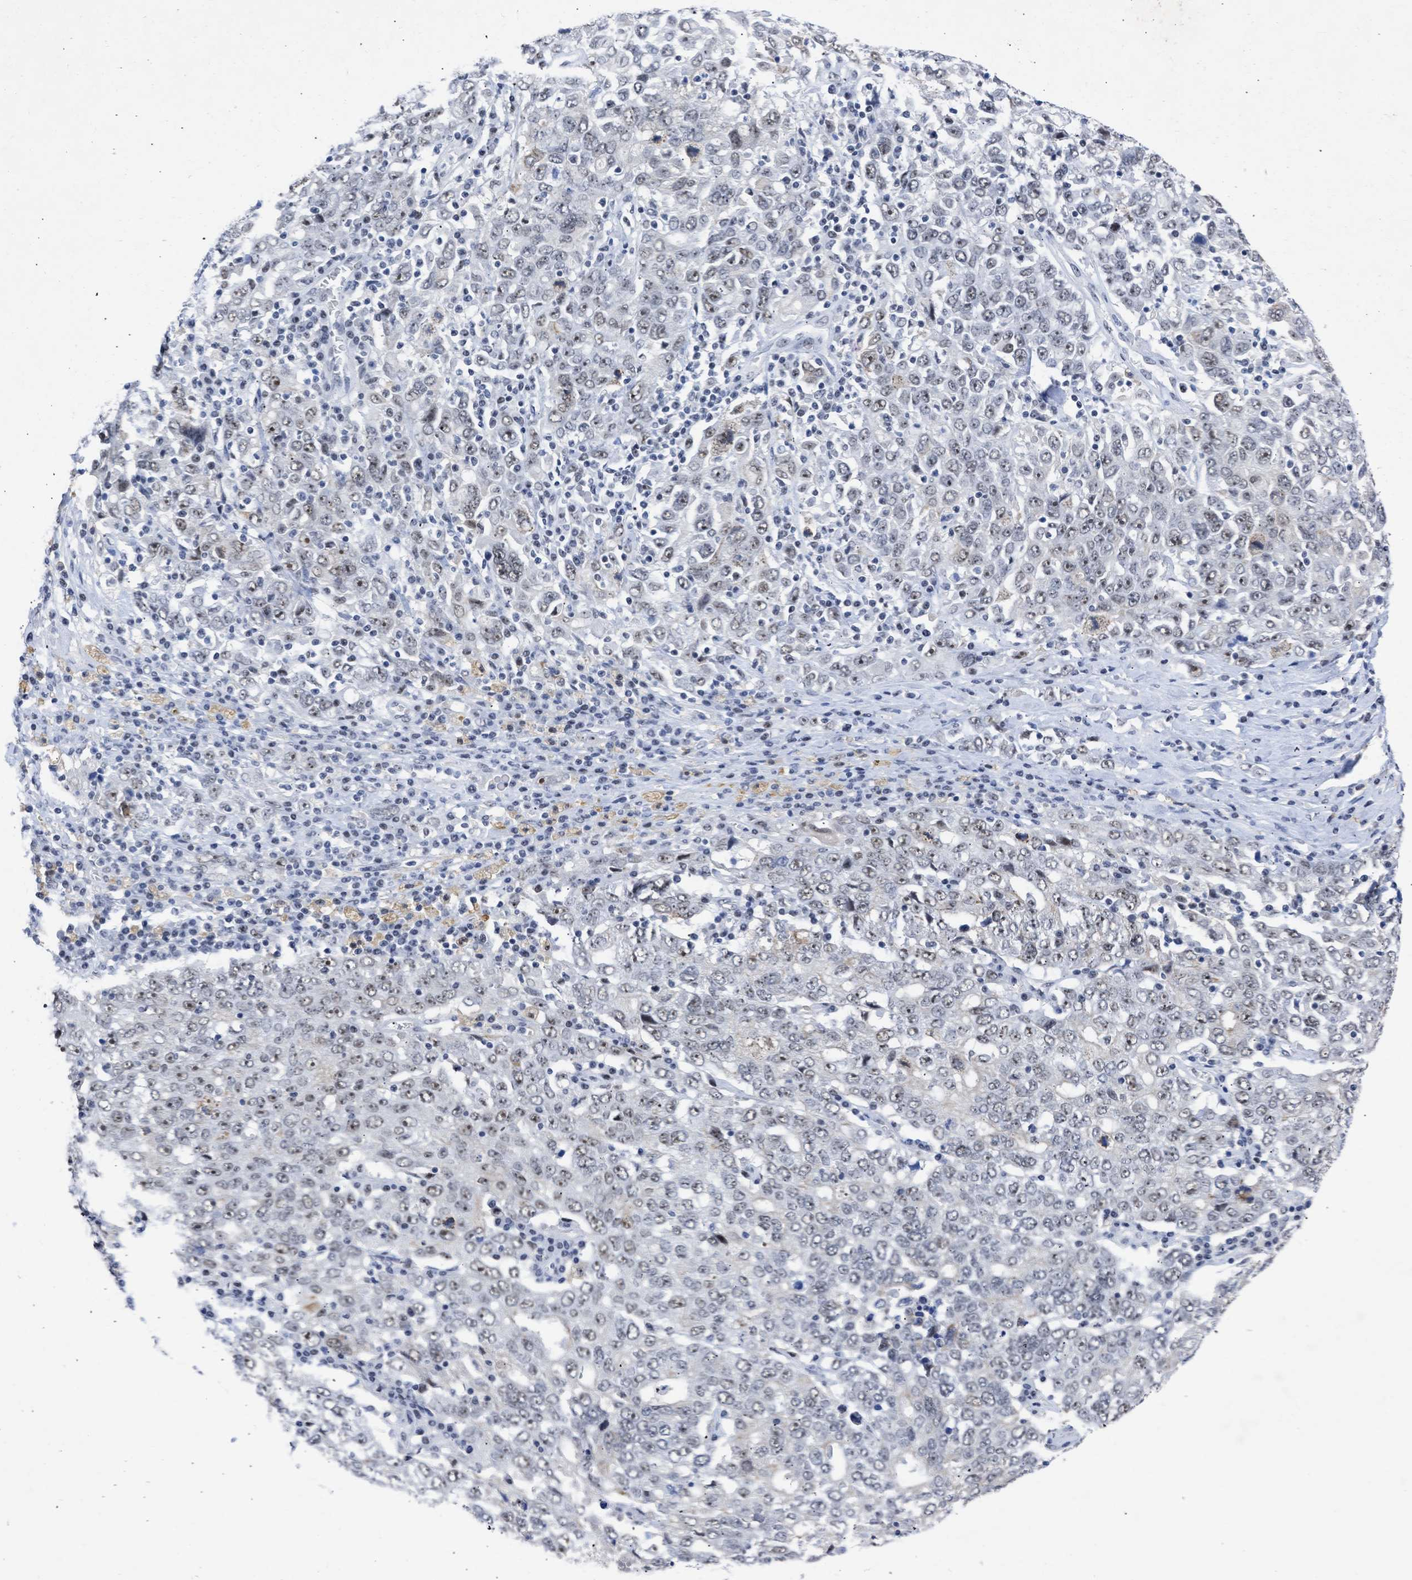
{"staining": {"intensity": "weak", "quantity": ">75%", "location": "nuclear"}, "tissue": "ovarian cancer", "cell_type": "Tumor cells", "image_type": "cancer", "snomed": [{"axis": "morphology", "description": "Carcinoma, endometroid"}, {"axis": "topography", "description": "Ovary"}], "caption": "This image shows immunohistochemistry staining of ovarian cancer (endometroid carcinoma), with low weak nuclear expression in about >75% of tumor cells.", "gene": "DDX41", "patient": {"sex": "female", "age": 62}}